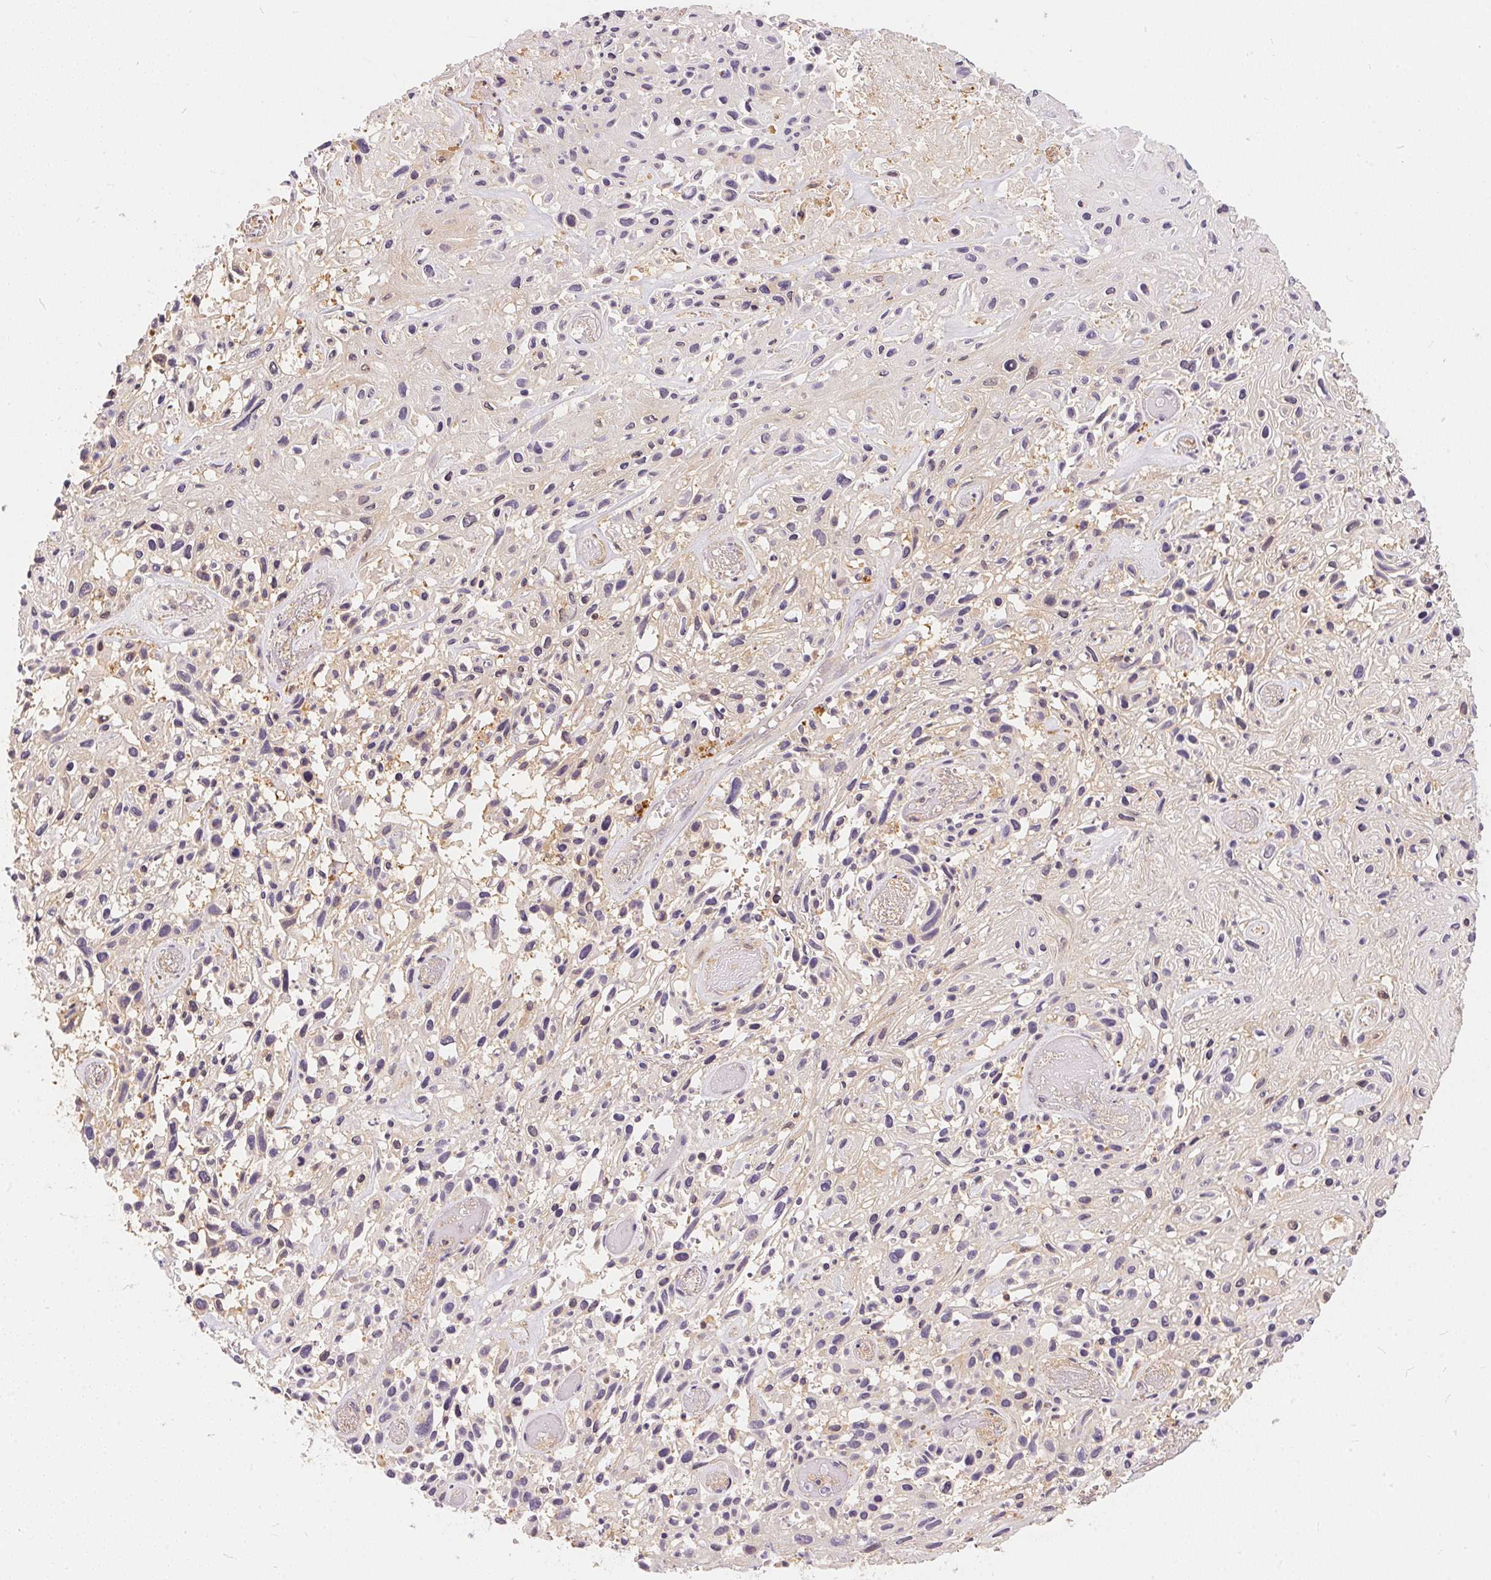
{"staining": {"intensity": "negative", "quantity": "none", "location": "none"}, "tissue": "skin cancer", "cell_type": "Tumor cells", "image_type": "cancer", "snomed": [{"axis": "morphology", "description": "Squamous cell carcinoma, NOS"}, {"axis": "topography", "description": "Skin"}], "caption": "Tumor cells show no significant protein expression in squamous cell carcinoma (skin).", "gene": "BLMH", "patient": {"sex": "male", "age": 82}}